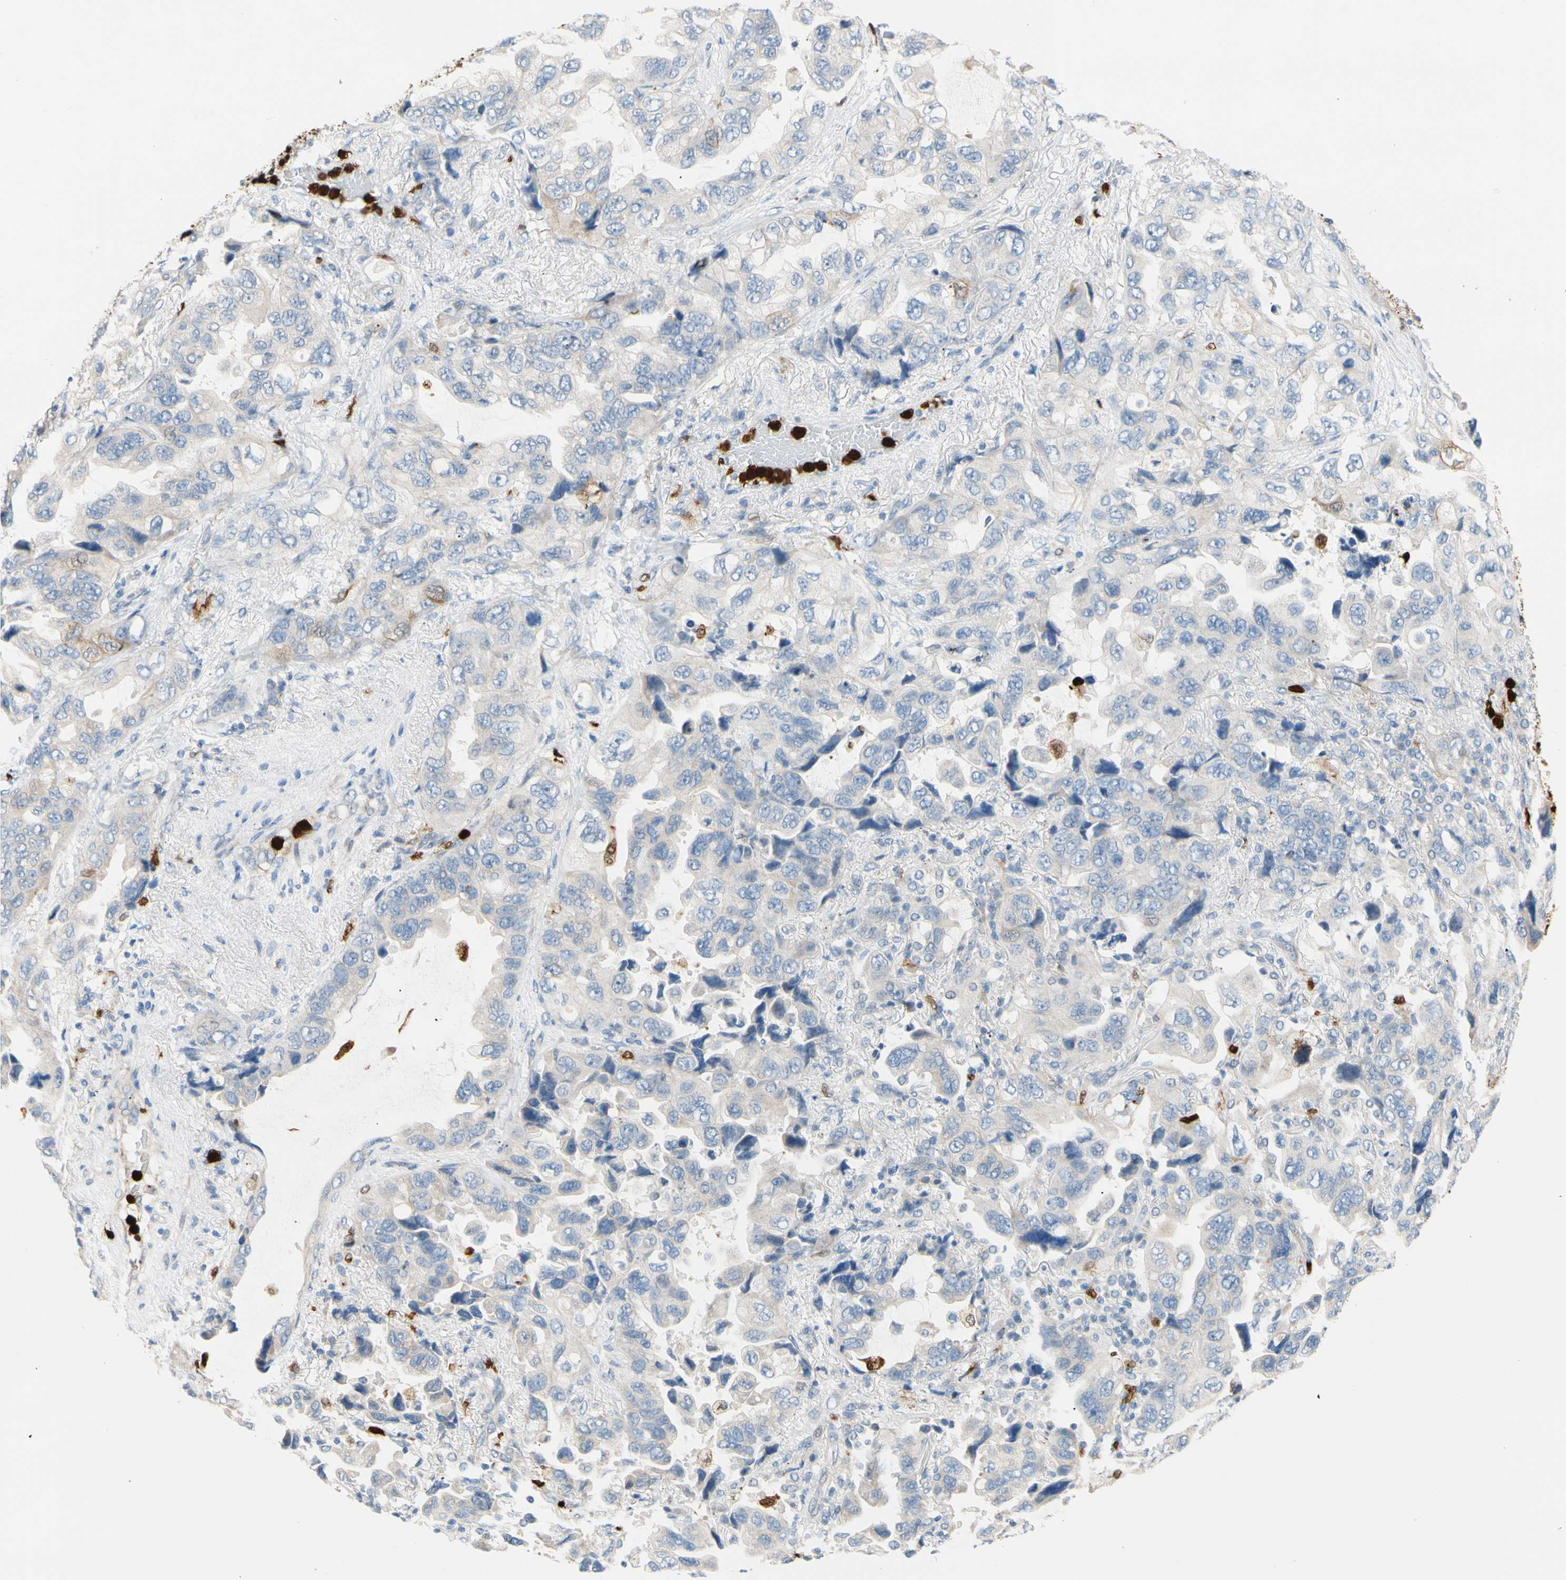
{"staining": {"intensity": "negative", "quantity": "none", "location": "none"}, "tissue": "lung cancer", "cell_type": "Tumor cells", "image_type": "cancer", "snomed": [{"axis": "morphology", "description": "Squamous cell carcinoma, NOS"}, {"axis": "topography", "description": "Lung"}], "caption": "There is no significant staining in tumor cells of squamous cell carcinoma (lung).", "gene": "TRAF5", "patient": {"sex": "female", "age": 73}}